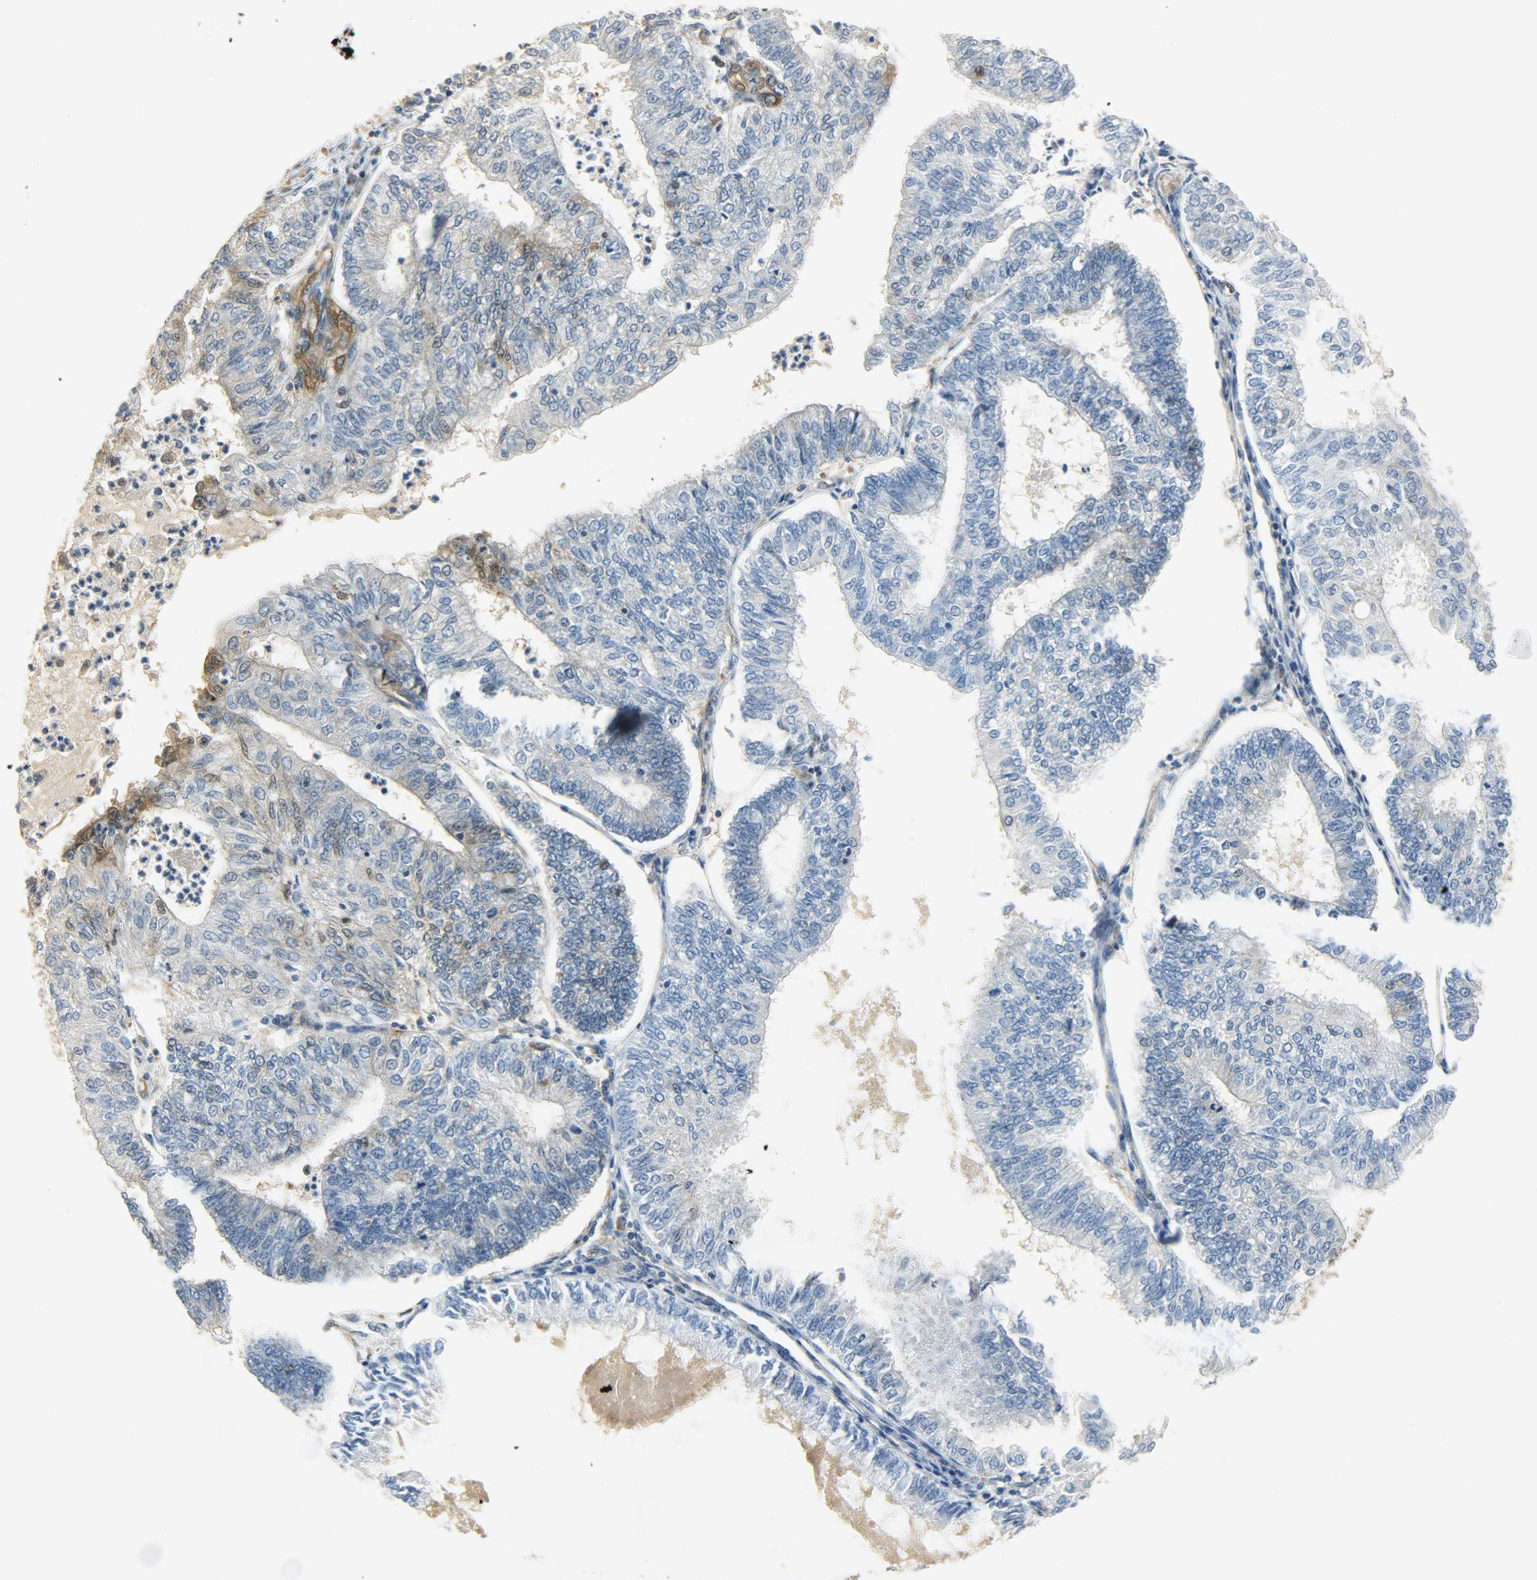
{"staining": {"intensity": "moderate", "quantity": "<25%", "location": "cytoplasmic/membranous,nuclear"}, "tissue": "endometrial cancer", "cell_type": "Tumor cells", "image_type": "cancer", "snomed": [{"axis": "morphology", "description": "Adenocarcinoma, NOS"}, {"axis": "topography", "description": "Endometrium"}], "caption": "Immunohistochemical staining of human endometrial cancer exhibits low levels of moderate cytoplasmic/membranous and nuclear expression in approximately <25% of tumor cells.", "gene": "EIF4EBP1", "patient": {"sex": "female", "age": 59}}